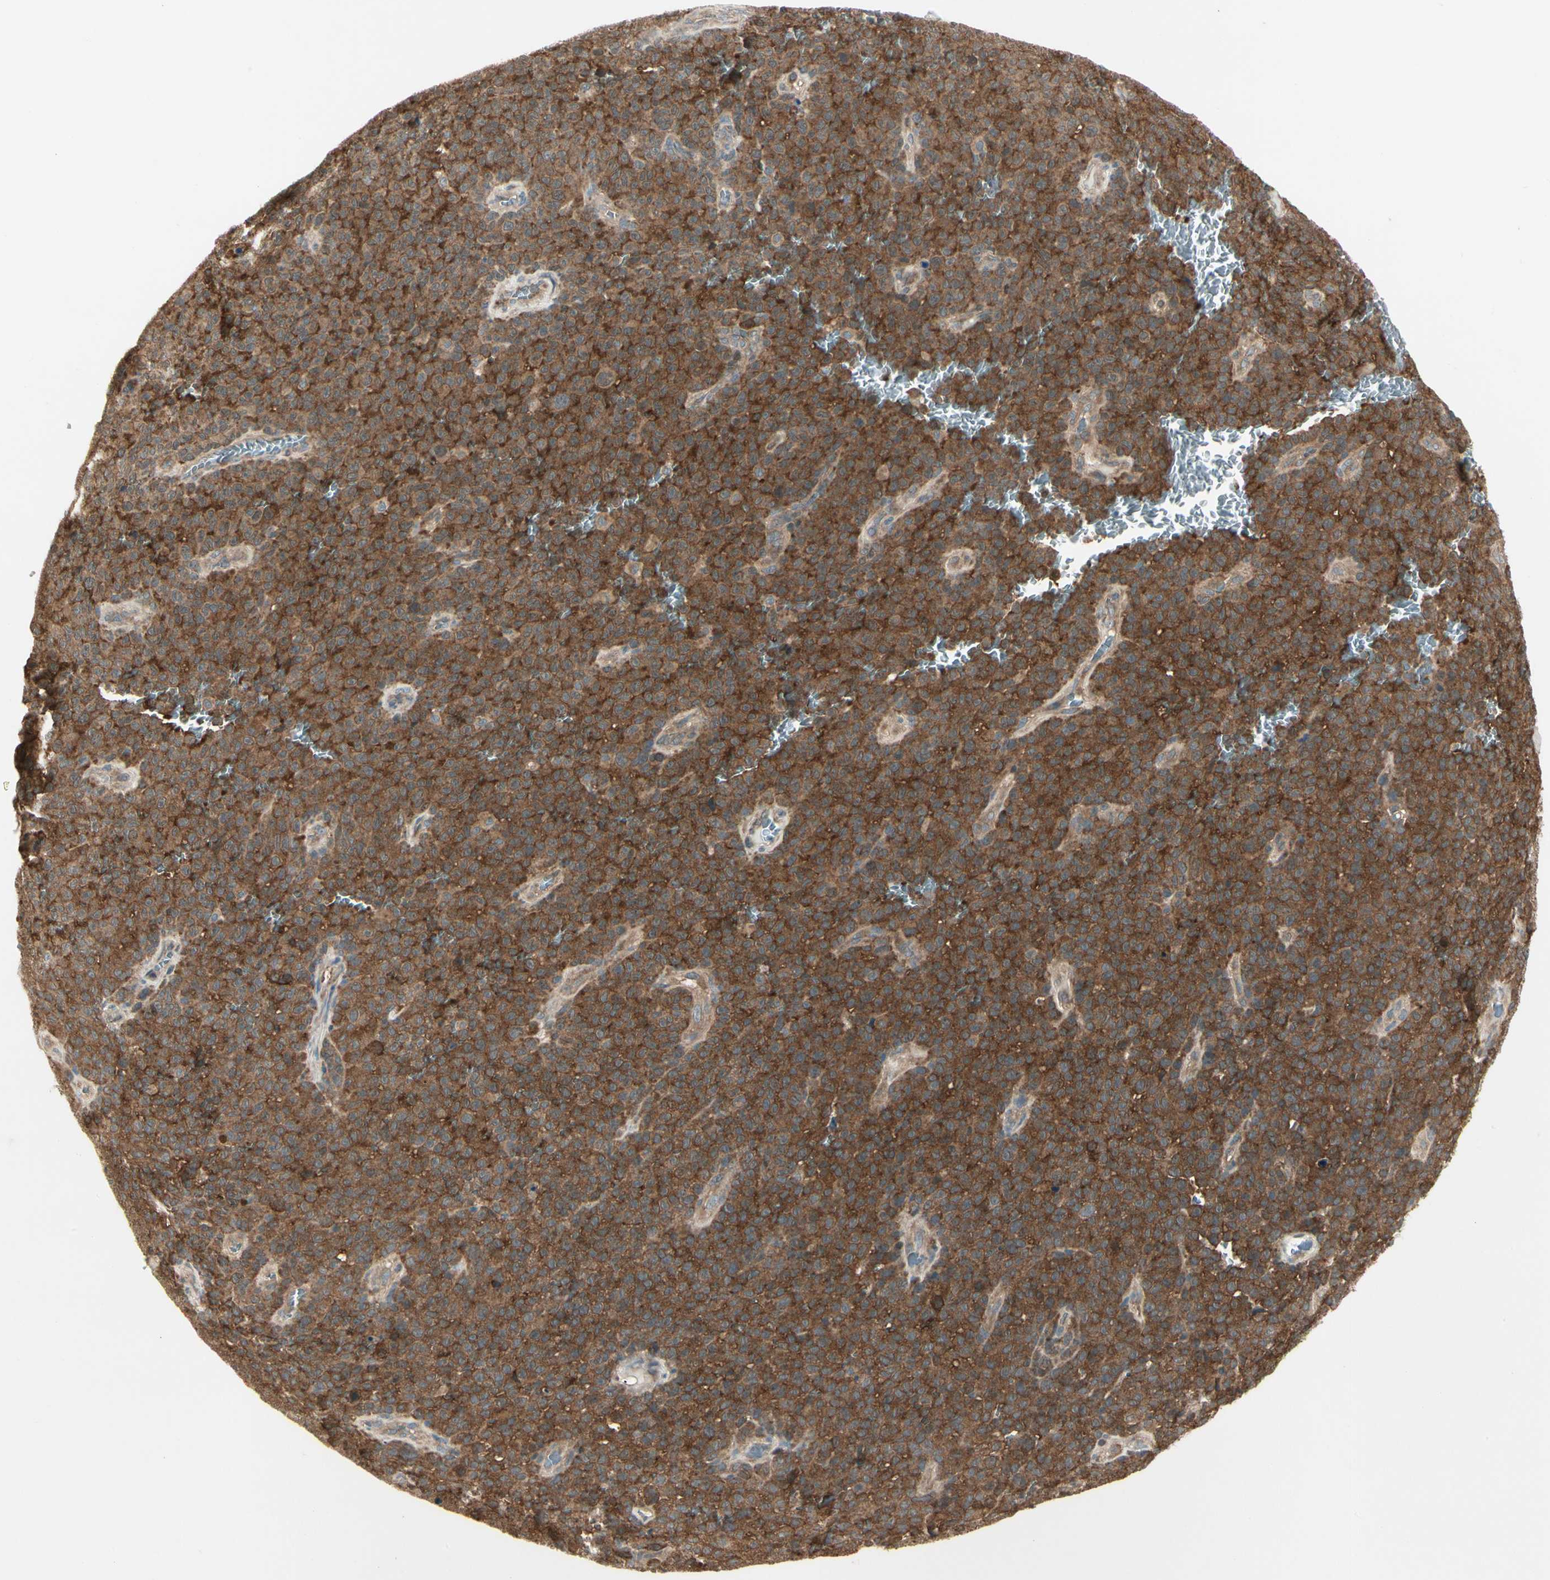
{"staining": {"intensity": "strong", "quantity": ">75%", "location": "cytoplasmic/membranous"}, "tissue": "melanoma", "cell_type": "Tumor cells", "image_type": "cancer", "snomed": [{"axis": "morphology", "description": "Malignant melanoma, NOS"}, {"axis": "topography", "description": "Skin"}], "caption": "Malignant melanoma was stained to show a protein in brown. There is high levels of strong cytoplasmic/membranous expression in approximately >75% of tumor cells.", "gene": "OXSR1", "patient": {"sex": "female", "age": 82}}